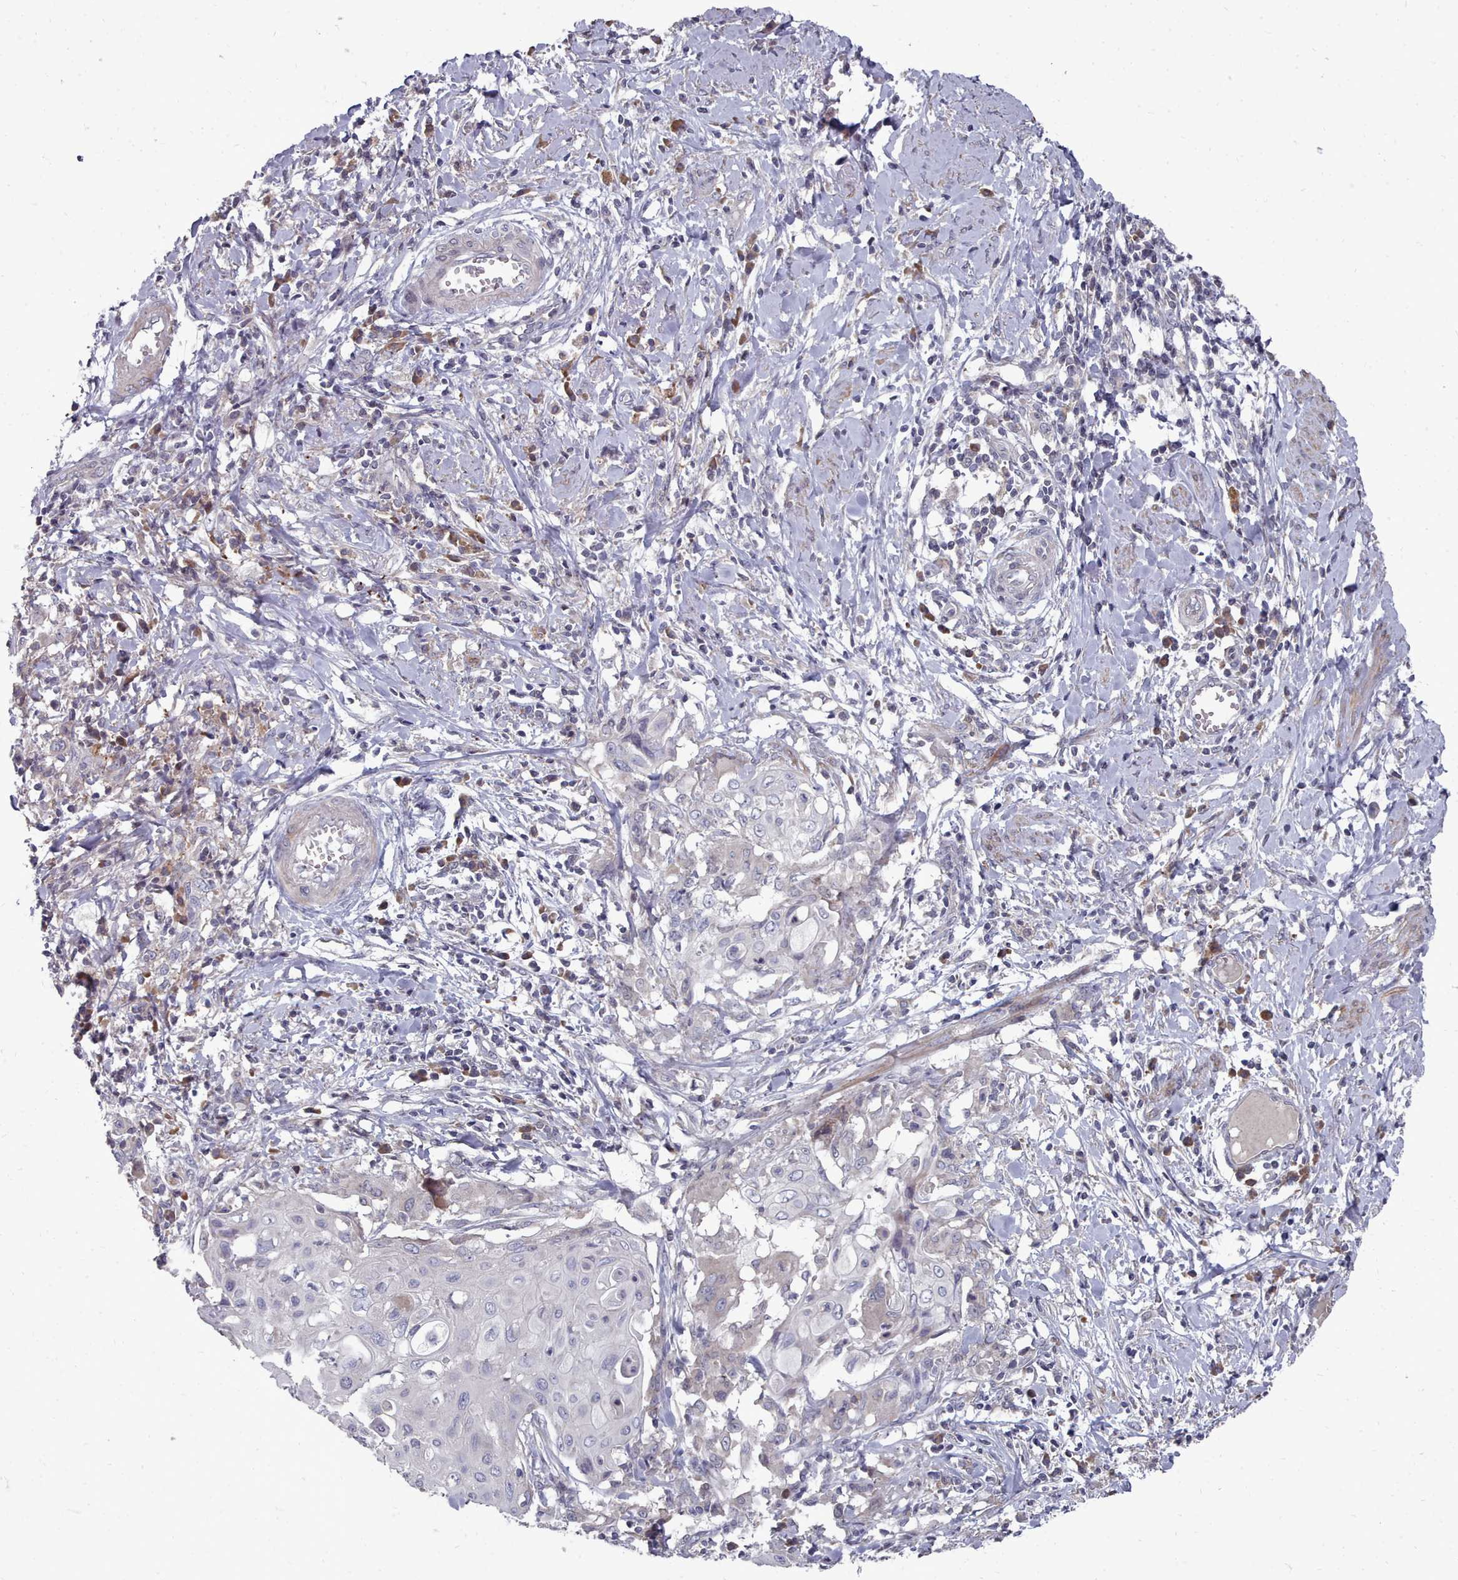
{"staining": {"intensity": "negative", "quantity": "none", "location": "none"}, "tissue": "cervical cancer", "cell_type": "Tumor cells", "image_type": "cancer", "snomed": [{"axis": "morphology", "description": "Squamous cell carcinoma, NOS"}, {"axis": "topography", "description": "Cervix"}], "caption": "Tumor cells show no significant expression in cervical squamous cell carcinoma.", "gene": "ACKR3", "patient": {"sex": "female", "age": 39}}